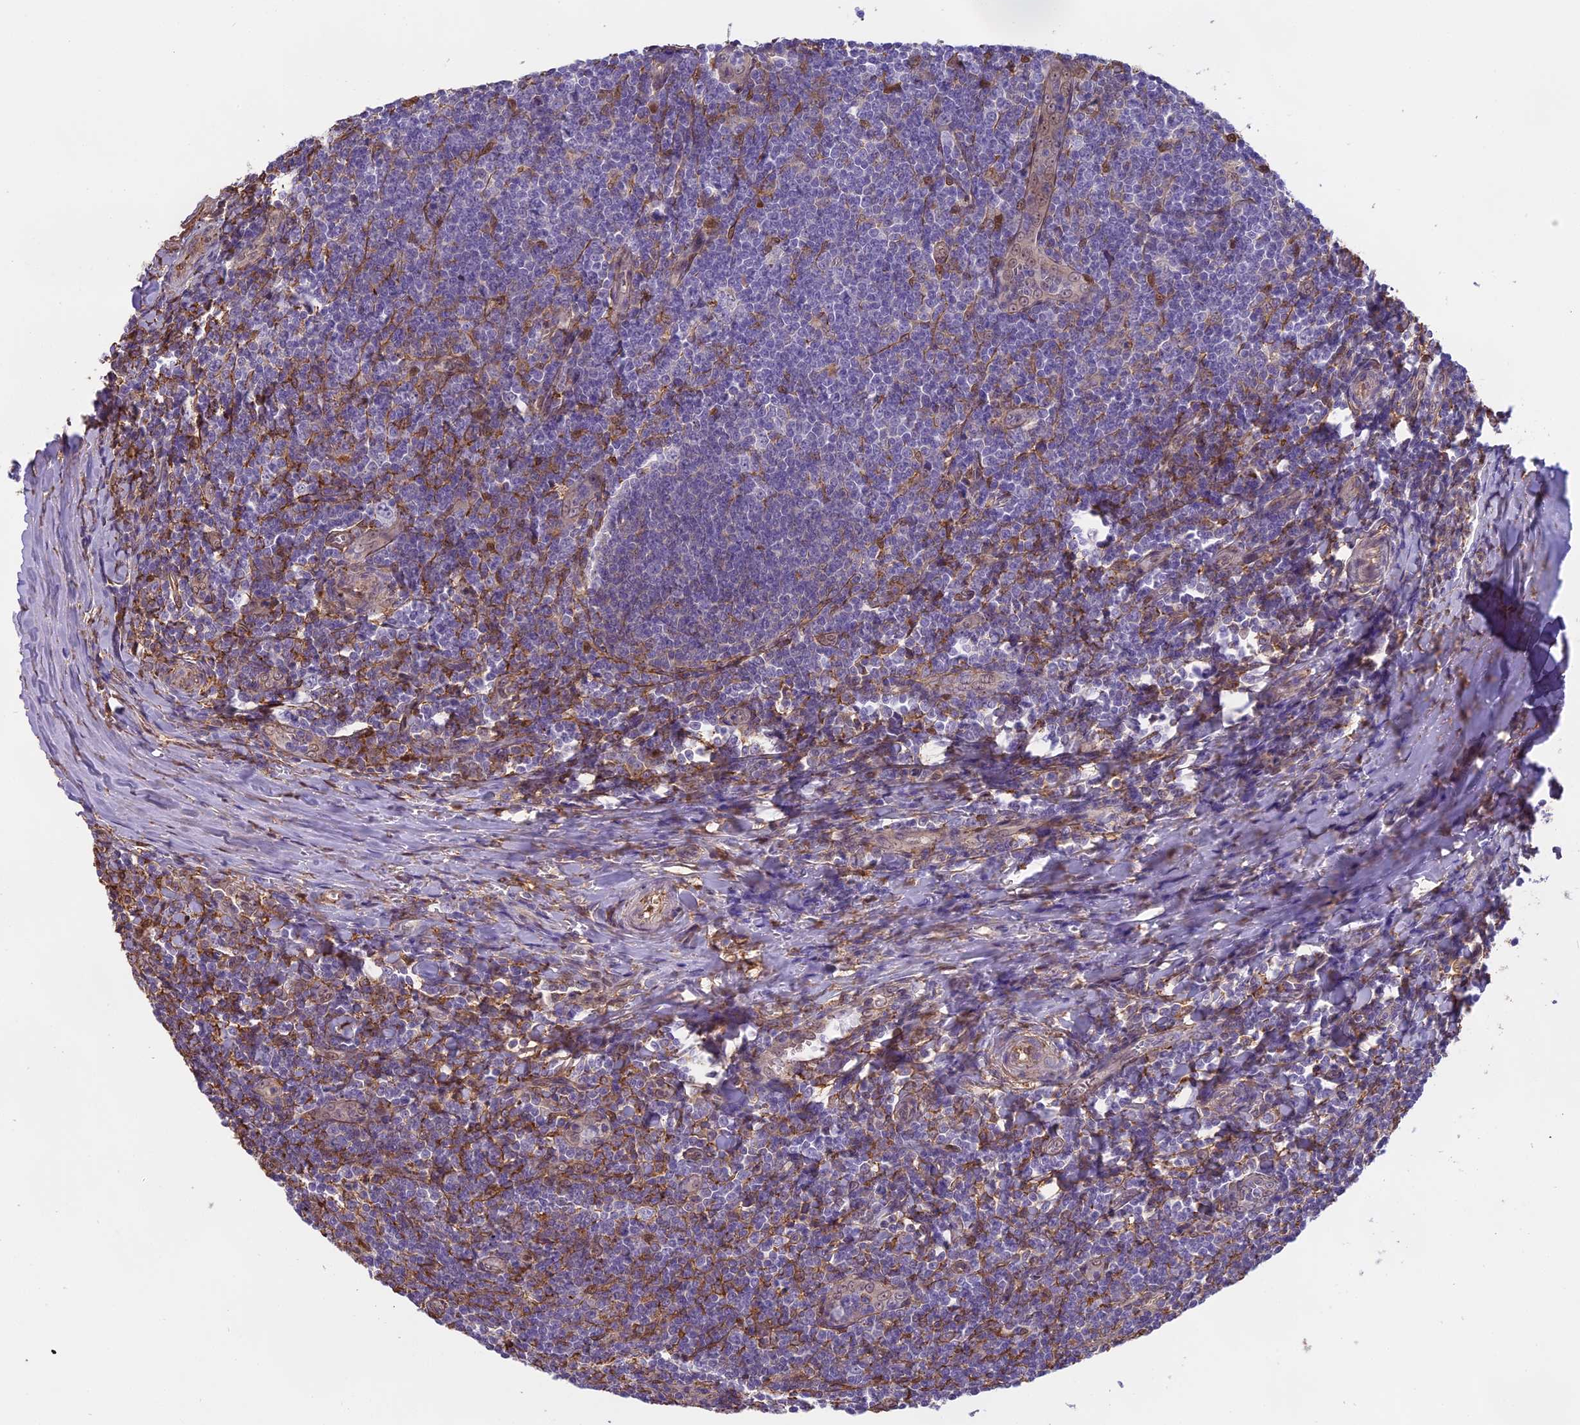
{"staining": {"intensity": "negative", "quantity": "none", "location": "none"}, "tissue": "tonsil", "cell_type": "Germinal center cells", "image_type": "normal", "snomed": [{"axis": "morphology", "description": "Normal tissue, NOS"}, {"axis": "topography", "description": "Tonsil"}], "caption": "DAB immunohistochemical staining of normal tonsil shows no significant expression in germinal center cells.", "gene": "TMEM255B", "patient": {"sex": "male", "age": 27}}